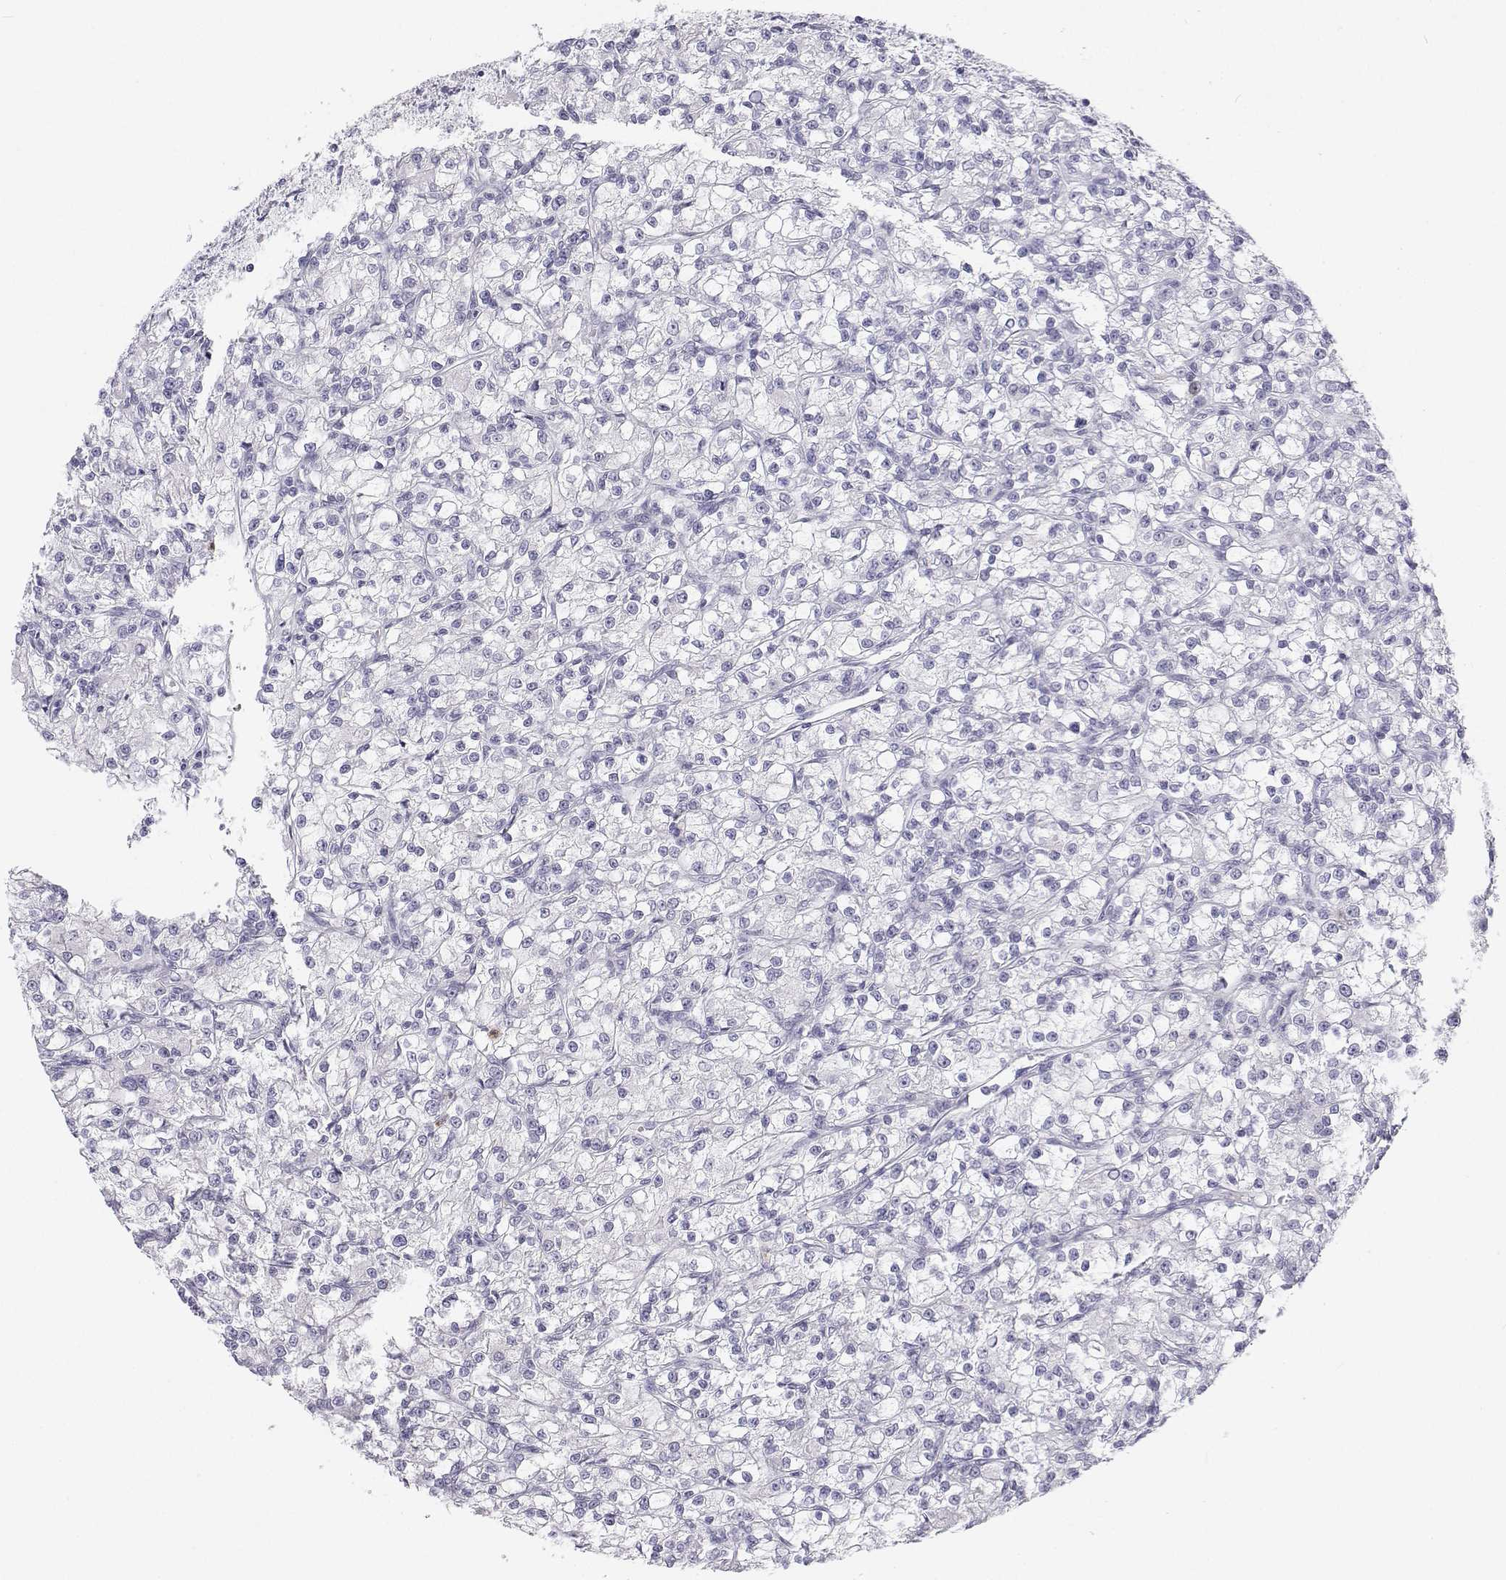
{"staining": {"intensity": "negative", "quantity": "none", "location": "none"}, "tissue": "renal cancer", "cell_type": "Tumor cells", "image_type": "cancer", "snomed": [{"axis": "morphology", "description": "Adenocarcinoma, NOS"}, {"axis": "topography", "description": "Kidney"}], "caption": "IHC photomicrograph of neoplastic tissue: human adenocarcinoma (renal) stained with DAB demonstrates no significant protein expression in tumor cells.", "gene": "SFTPB", "patient": {"sex": "female", "age": 59}}